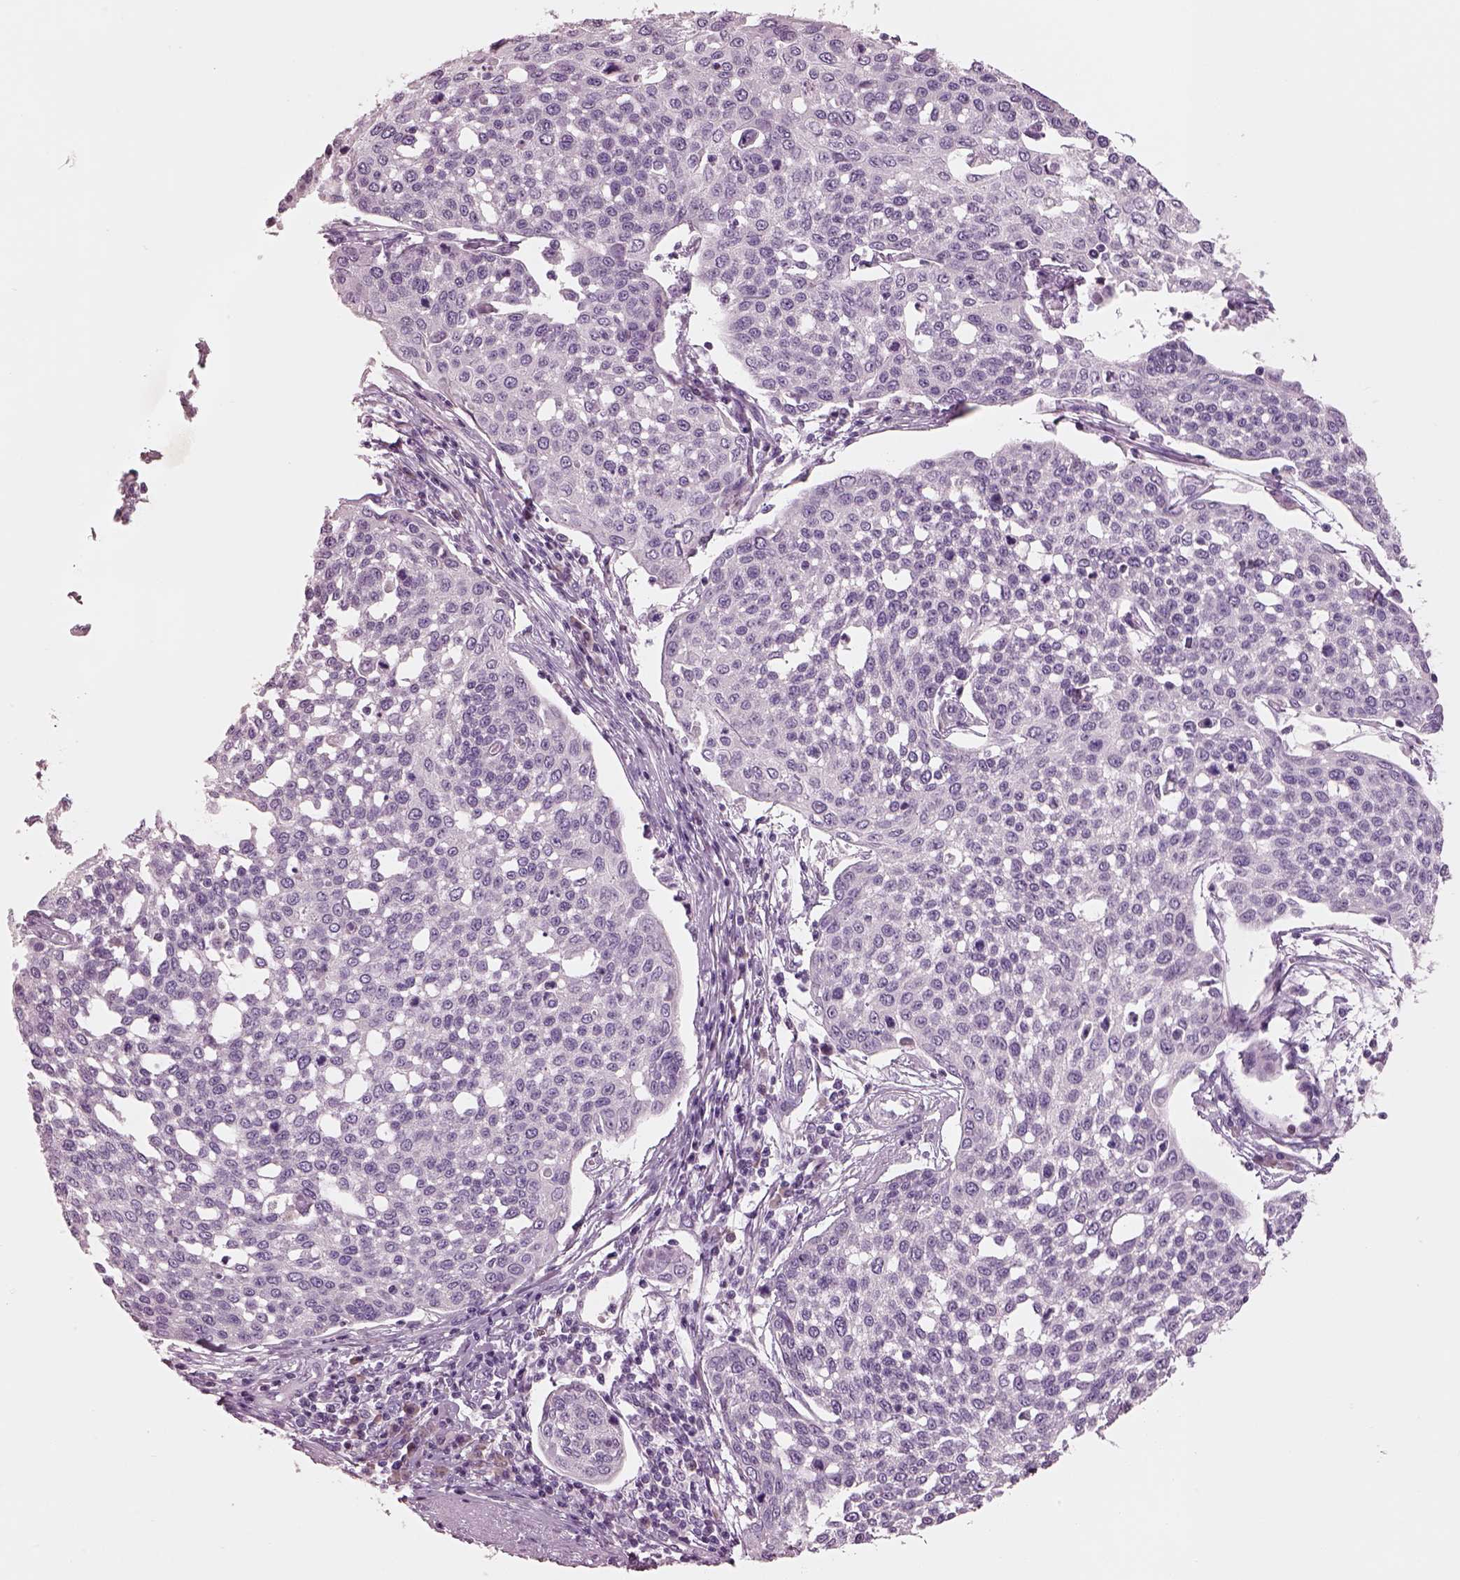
{"staining": {"intensity": "negative", "quantity": "none", "location": "none"}, "tissue": "cervical cancer", "cell_type": "Tumor cells", "image_type": "cancer", "snomed": [{"axis": "morphology", "description": "Squamous cell carcinoma, NOS"}, {"axis": "topography", "description": "Cervix"}], "caption": "This is an IHC image of human squamous cell carcinoma (cervical). There is no expression in tumor cells.", "gene": "SLC27A2", "patient": {"sex": "female", "age": 34}}